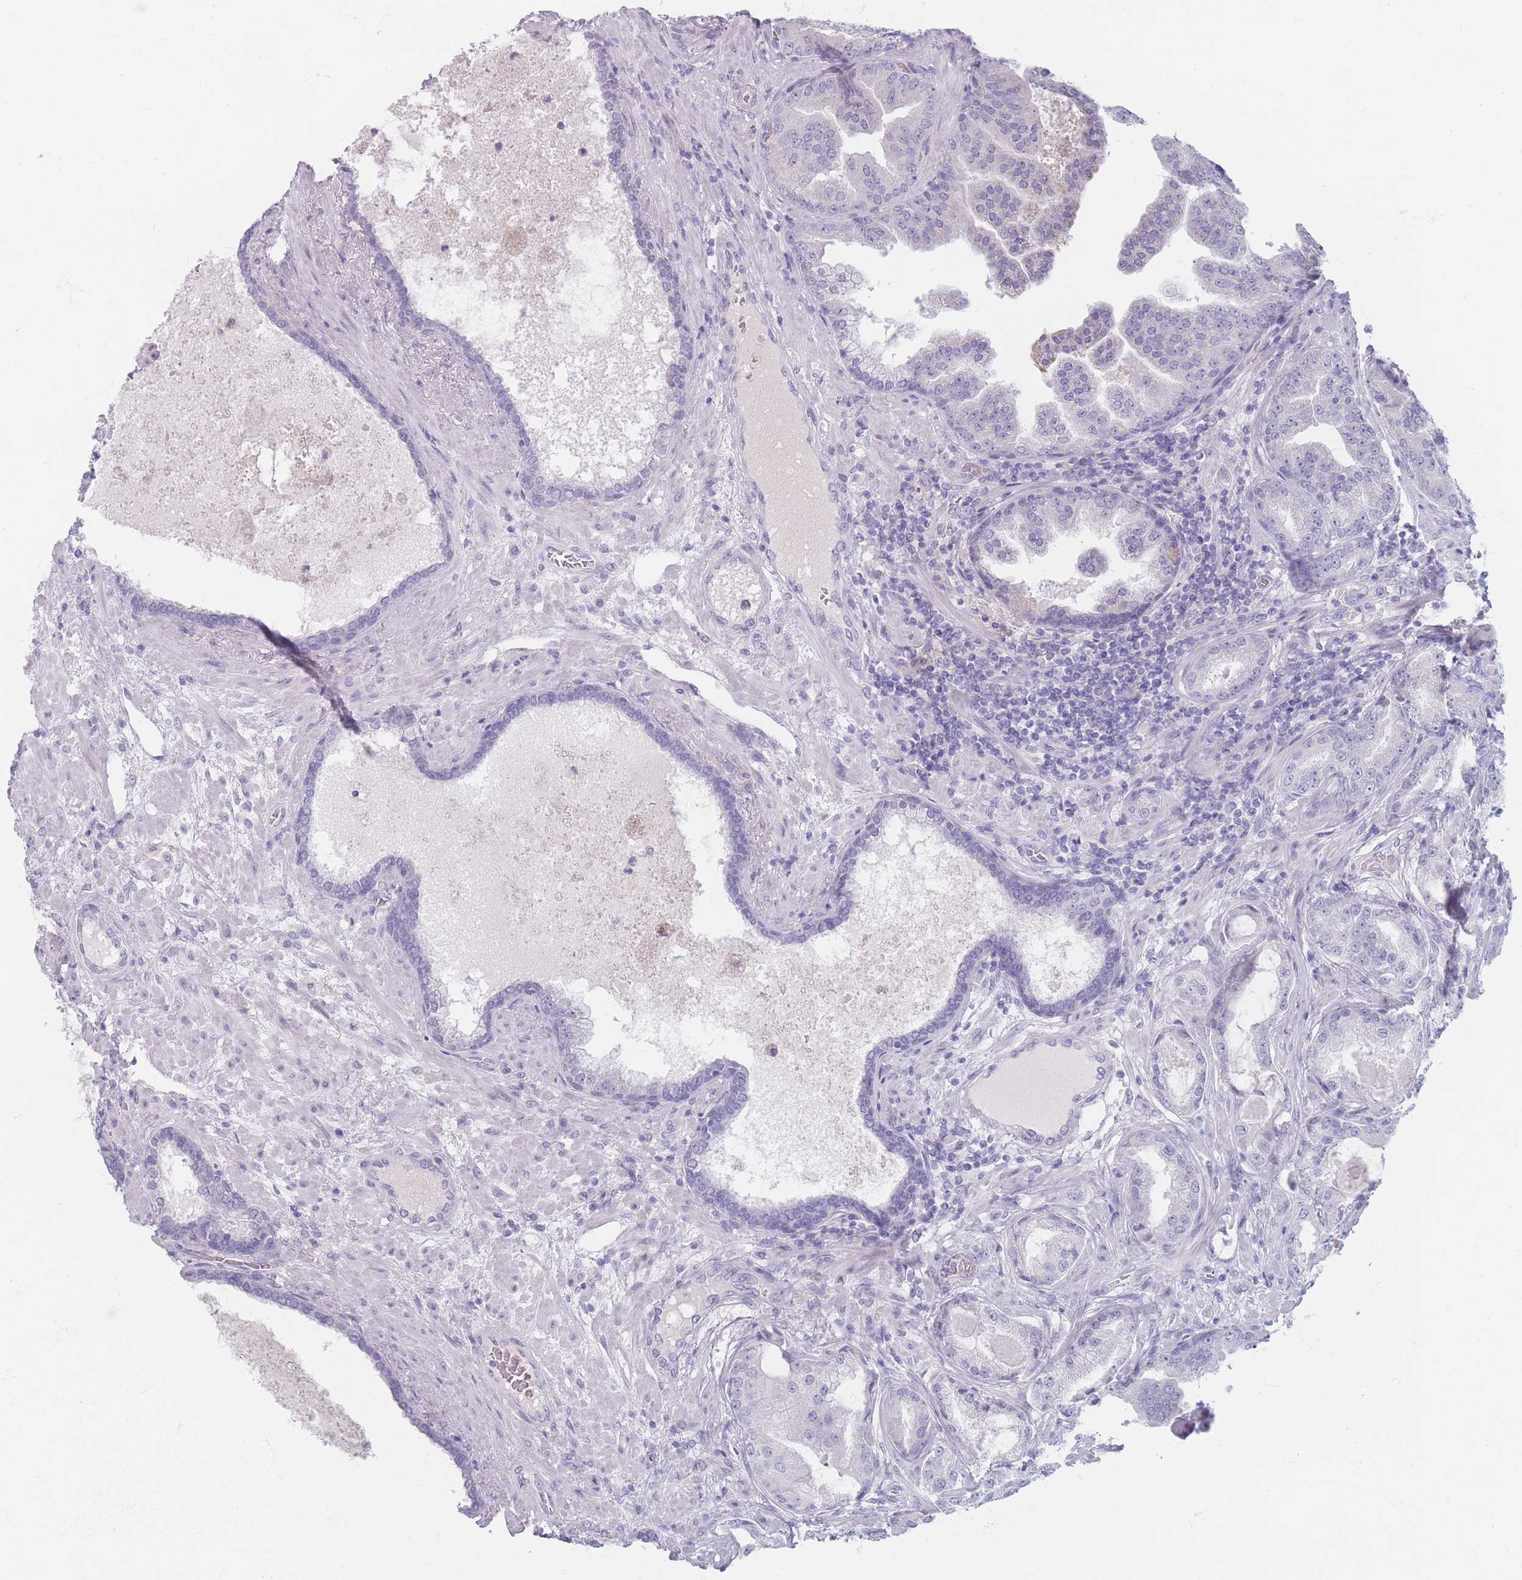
{"staining": {"intensity": "negative", "quantity": "none", "location": "none"}, "tissue": "prostate cancer", "cell_type": "Tumor cells", "image_type": "cancer", "snomed": [{"axis": "morphology", "description": "Adenocarcinoma, High grade"}, {"axis": "topography", "description": "Prostate"}], "caption": "Immunohistochemistry (IHC) of prostate cancer reveals no staining in tumor cells.", "gene": "PIGM", "patient": {"sex": "male", "age": 68}}